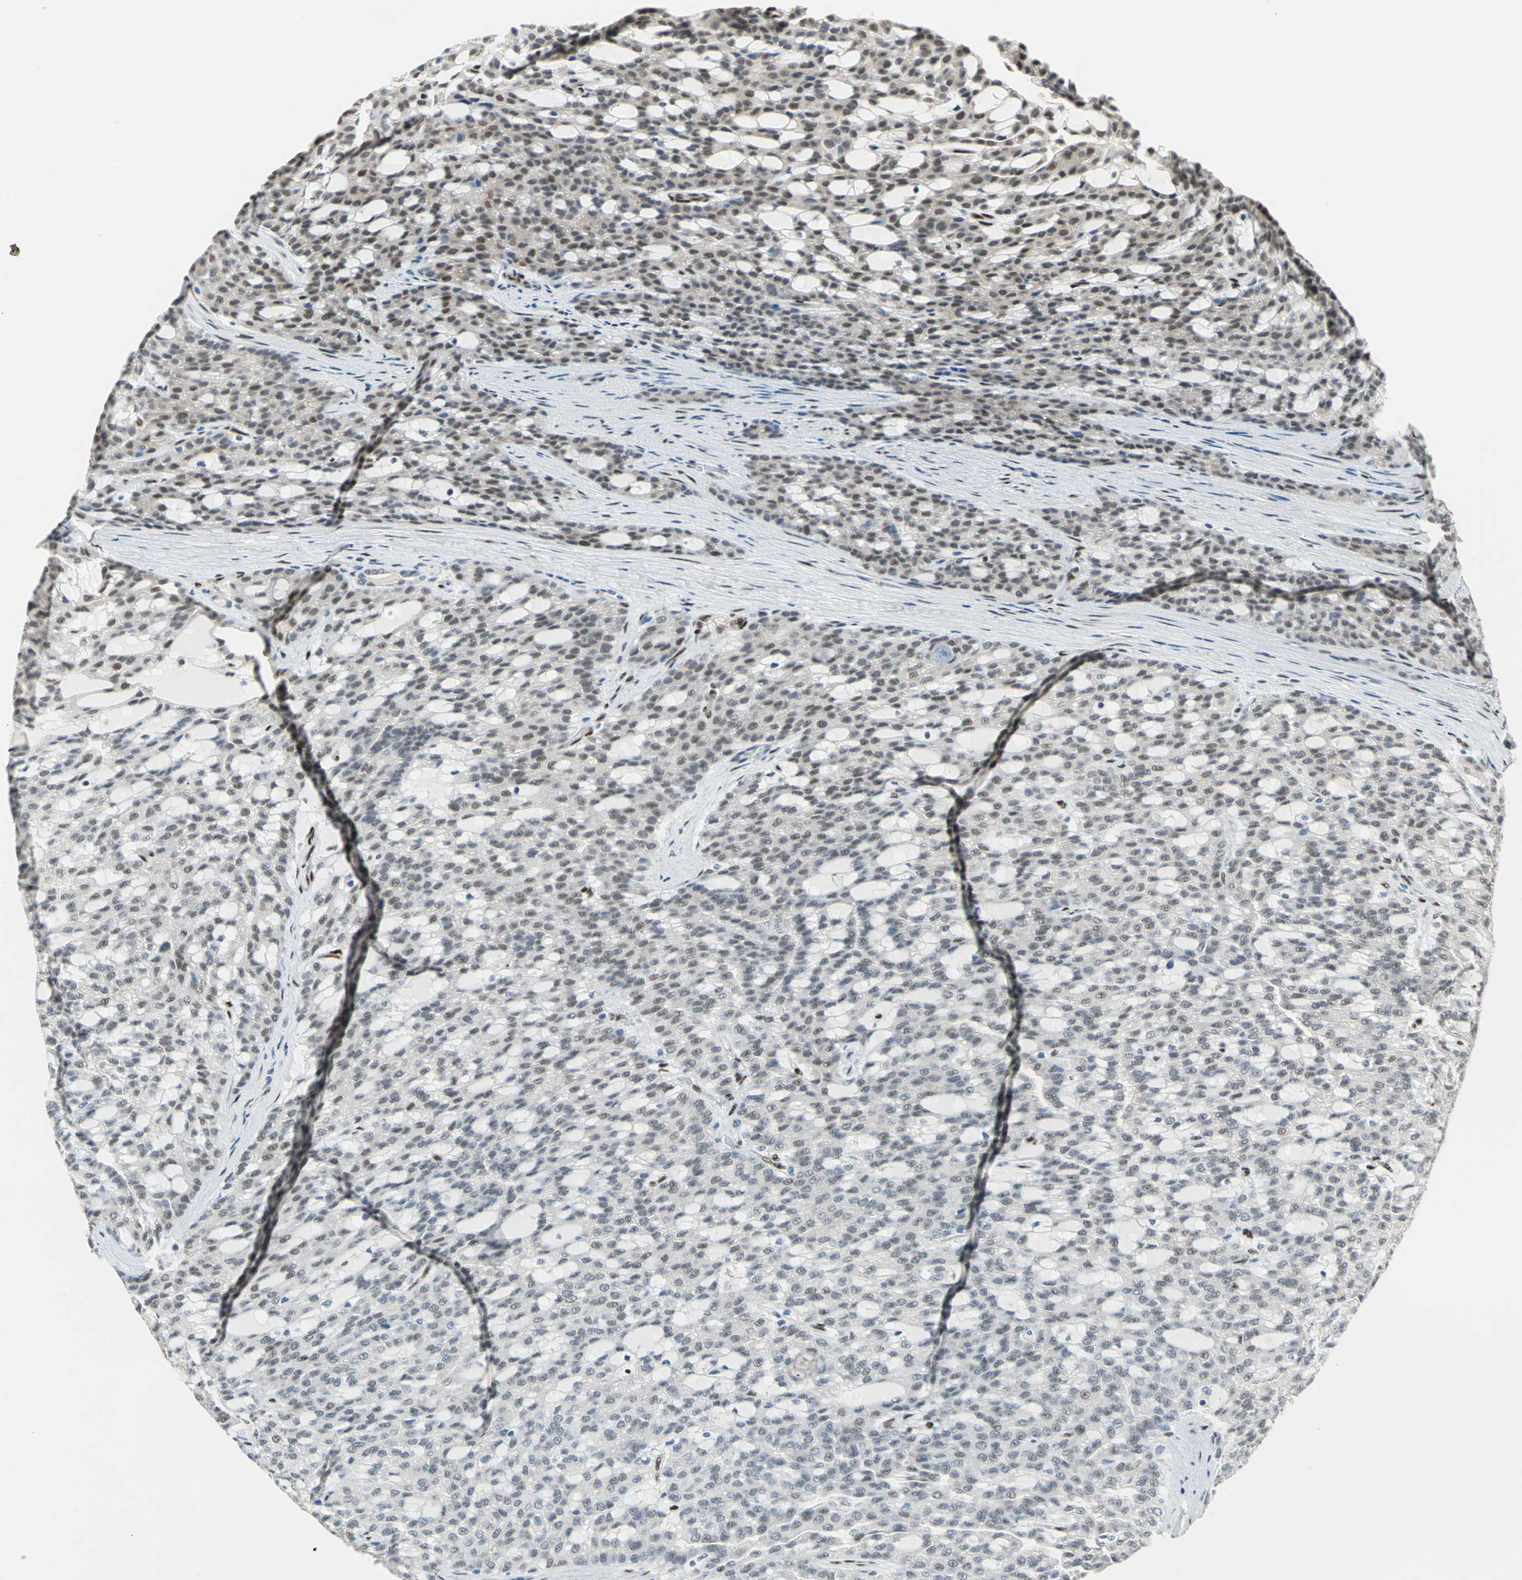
{"staining": {"intensity": "weak", "quantity": "25%-75%", "location": "nuclear"}, "tissue": "renal cancer", "cell_type": "Tumor cells", "image_type": "cancer", "snomed": [{"axis": "morphology", "description": "Adenocarcinoma, NOS"}, {"axis": "topography", "description": "Kidney"}], "caption": "Protein expression analysis of renal adenocarcinoma shows weak nuclear expression in about 25%-75% of tumor cells. The staining was performed using DAB to visualize the protein expression in brown, while the nuclei were stained in blue with hematoxylin (Magnification: 20x).", "gene": "RBFOX2", "patient": {"sex": "male", "age": 63}}